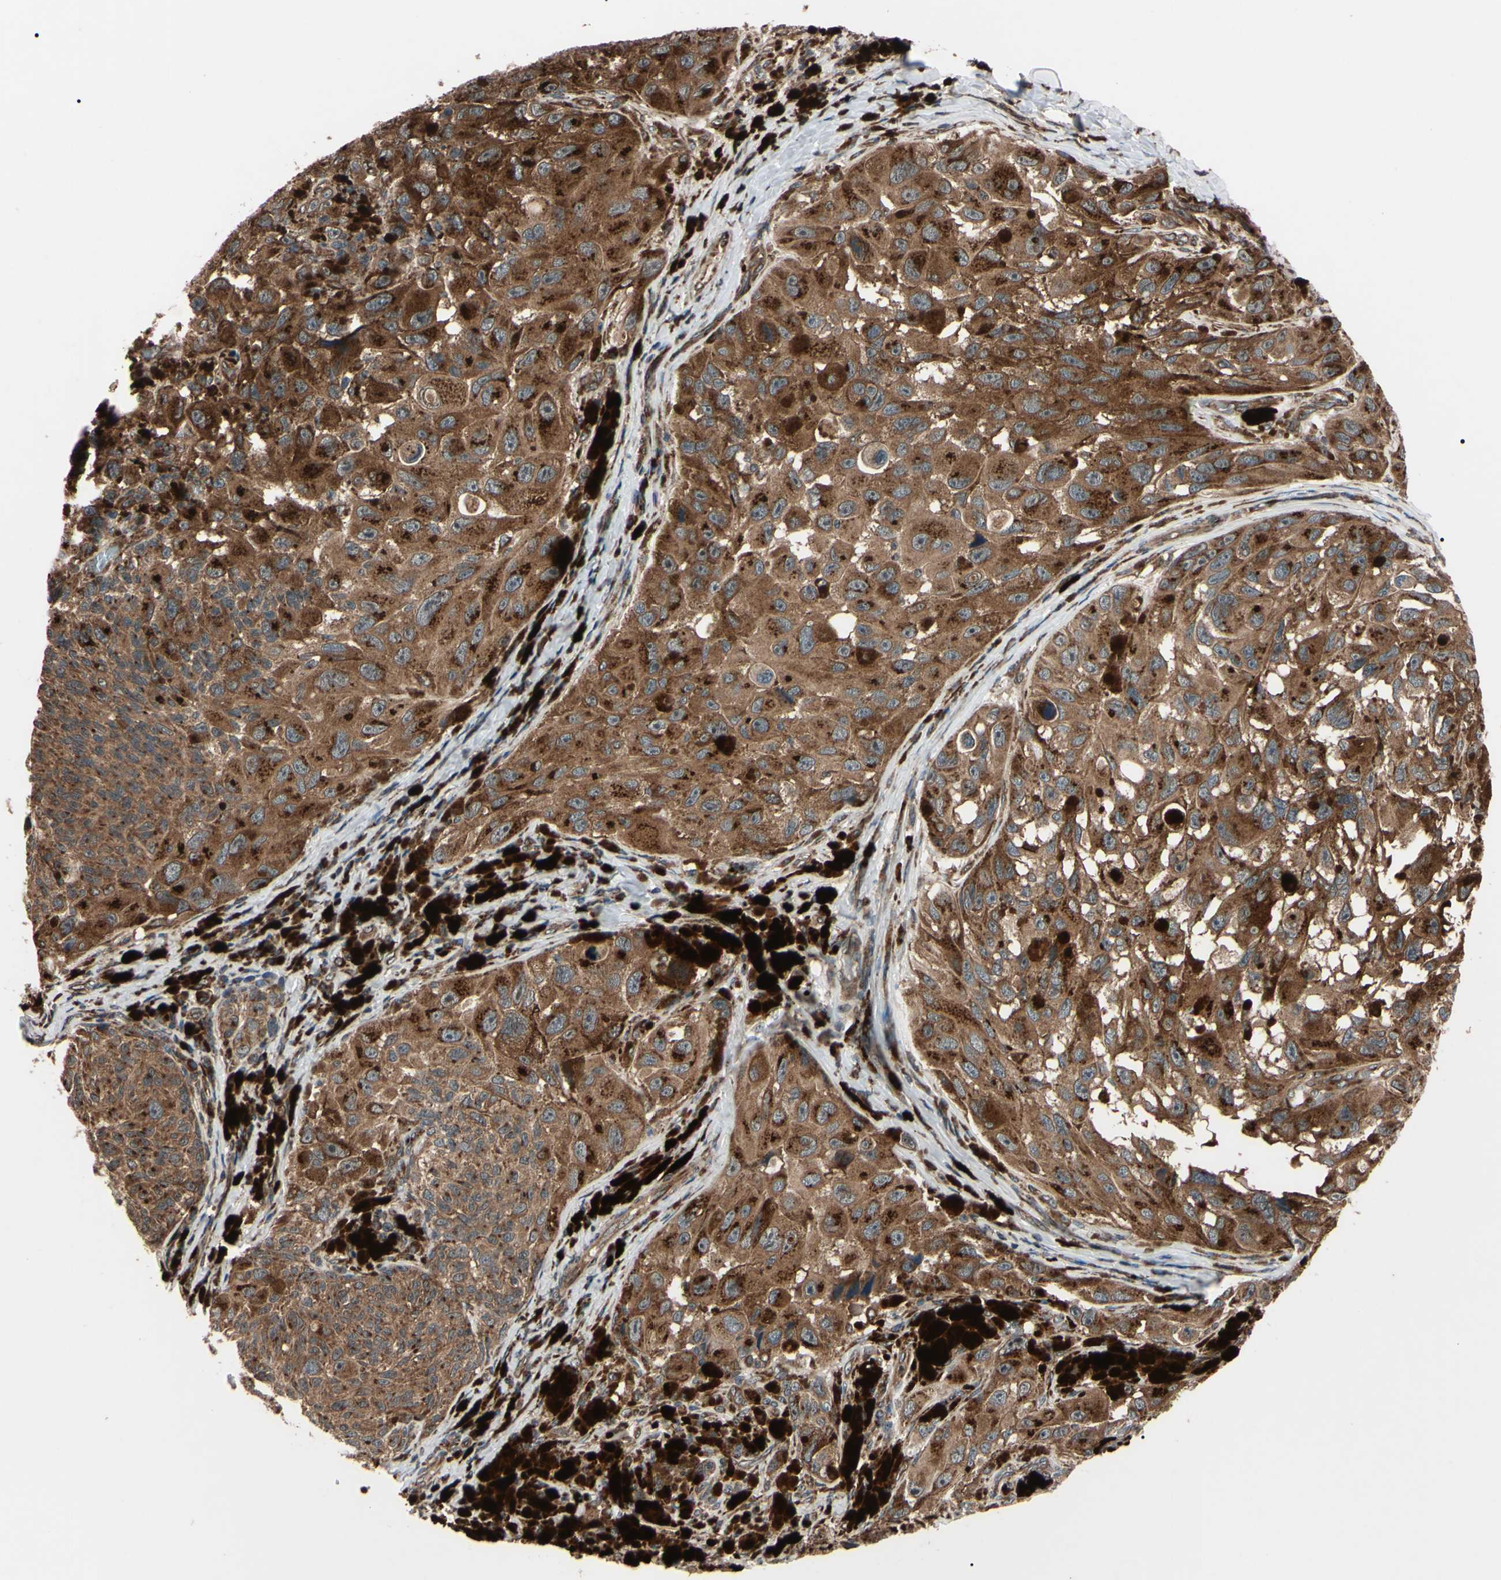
{"staining": {"intensity": "strong", "quantity": ">75%", "location": "cytoplasmic/membranous"}, "tissue": "melanoma", "cell_type": "Tumor cells", "image_type": "cancer", "snomed": [{"axis": "morphology", "description": "Malignant melanoma, NOS"}, {"axis": "topography", "description": "Skin"}], "caption": "Melanoma tissue shows strong cytoplasmic/membranous positivity in about >75% of tumor cells, visualized by immunohistochemistry.", "gene": "GUCY1B1", "patient": {"sex": "female", "age": 73}}